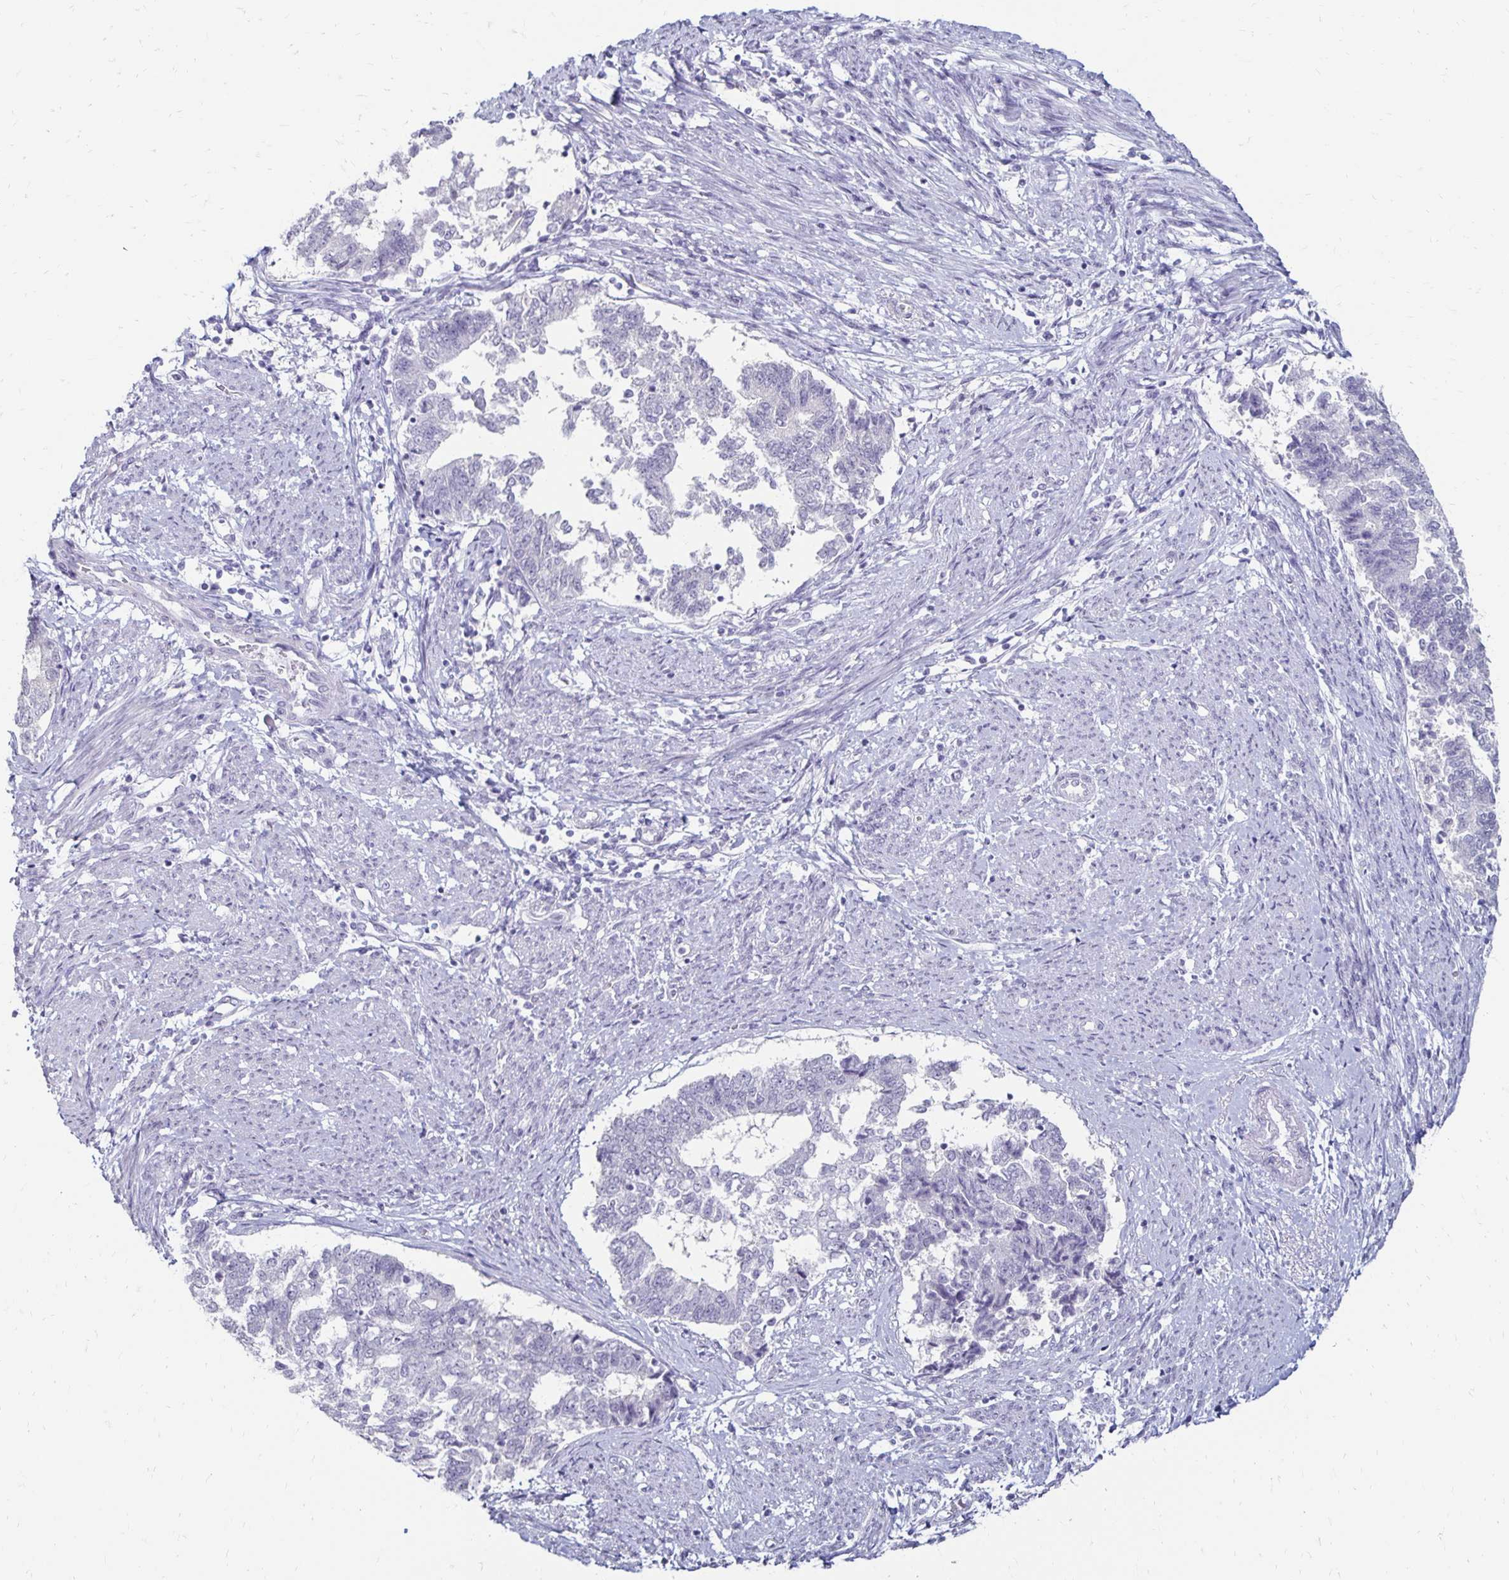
{"staining": {"intensity": "negative", "quantity": "none", "location": "none"}, "tissue": "endometrial cancer", "cell_type": "Tumor cells", "image_type": "cancer", "snomed": [{"axis": "morphology", "description": "Adenocarcinoma, NOS"}, {"axis": "topography", "description": "Endometrium"}], "caption": "High power microscopy histopathology image of an immunohistochemistry micrograph of adenocarcinoma (endometrial), revealing no significant staining in tumor cells.", "gene": "TOMM34", "patient": {"sex": "female", "age": 65}}